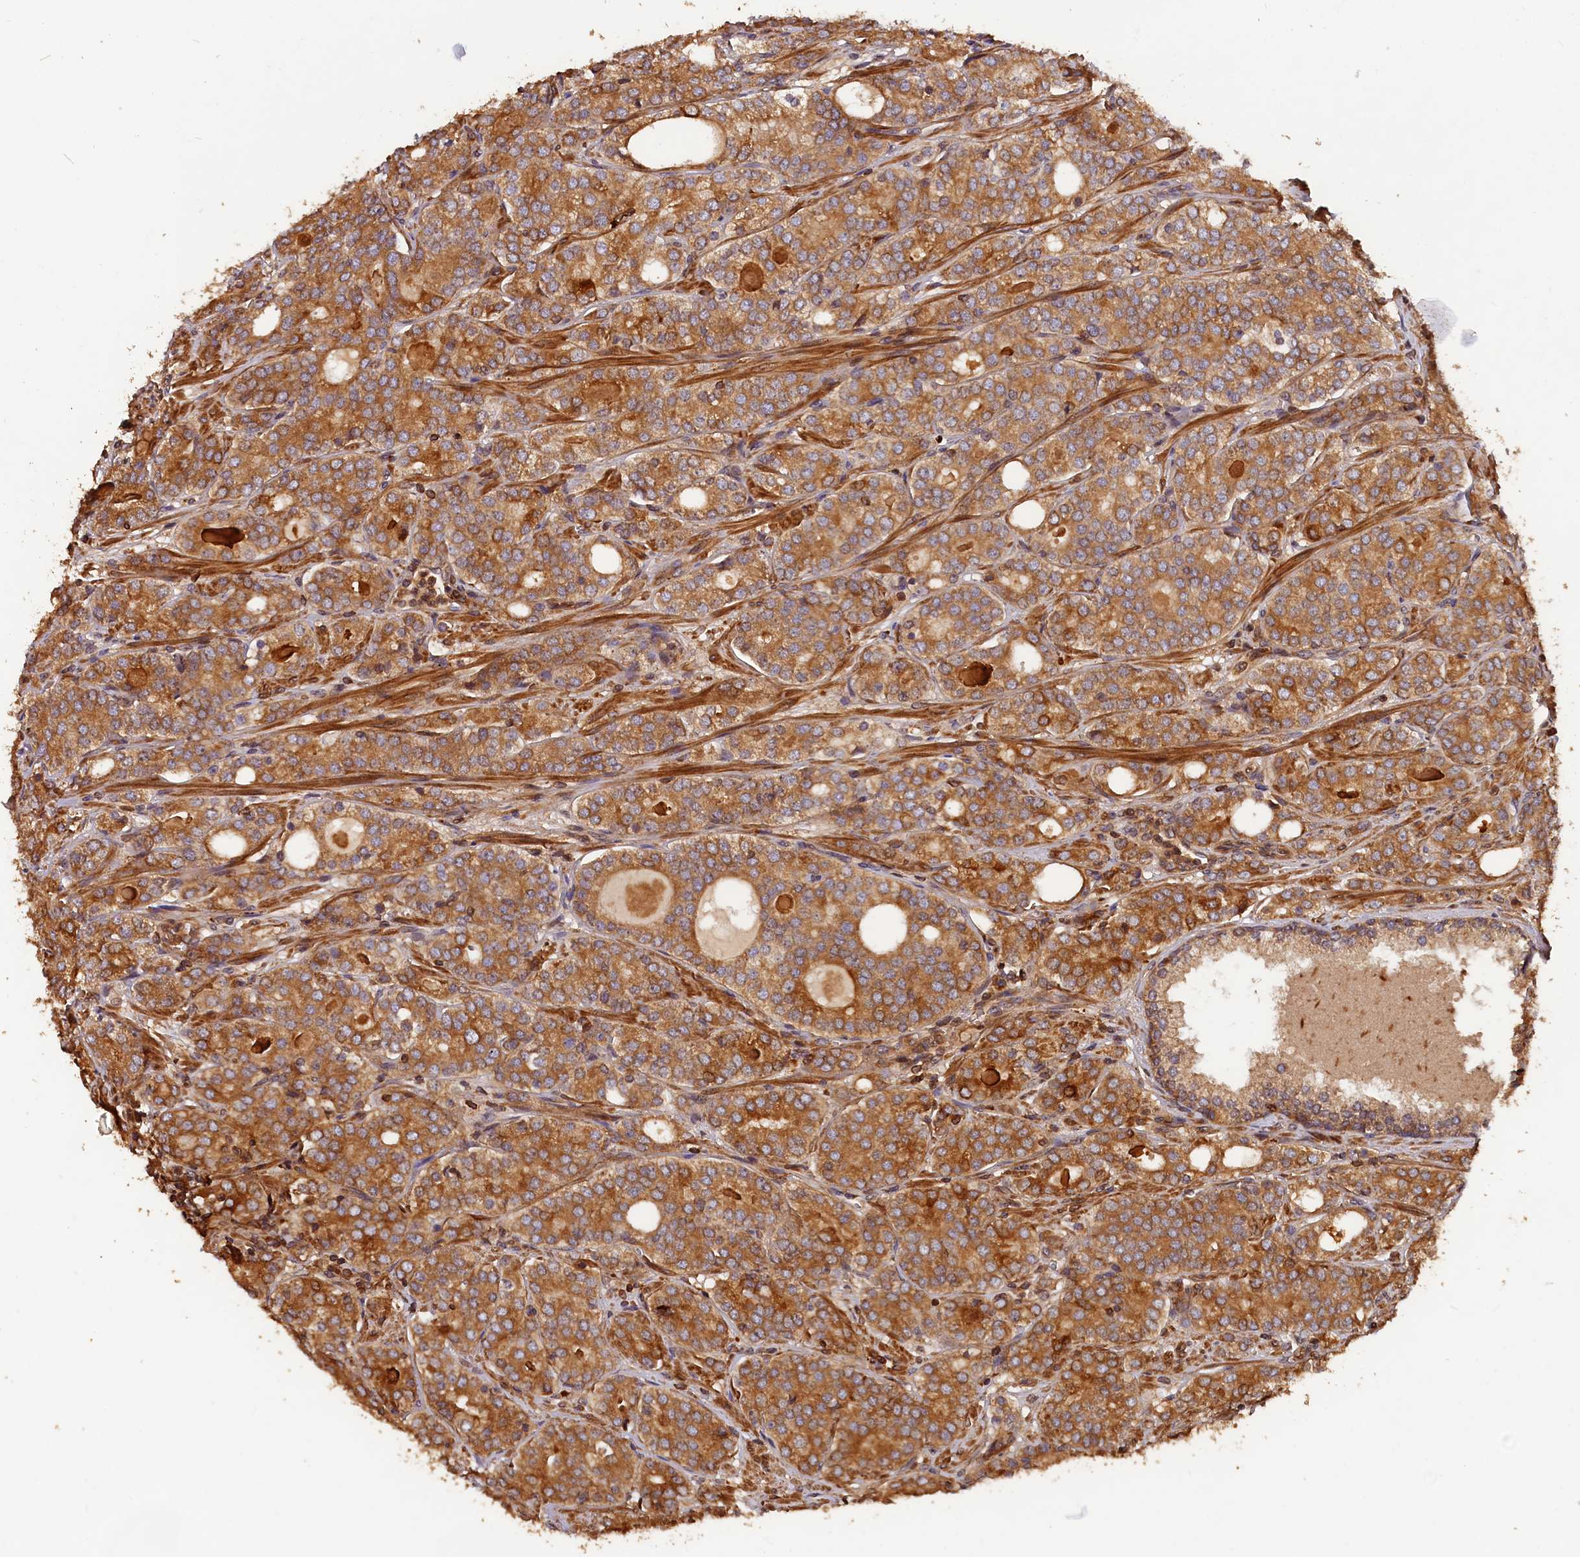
{"staining": {"intensity": "moderate", "quantity": ">75%", "location": "cytoplasmic/membranous"}, "tissue": "prostate cancer", "cell_type": "Tumor cells", "image_type": "cancer", "snomed": [{"axis": "morphology", "description": "Adenocarcinoma, High grade"}, {"axis": "topography", "description": "Prostate"}], "caption": "About >75% of tumor cells in human prostate cancer exhibit moderate cytoplasmic/membranous protein staining as visualized by brown immunohistochemical staining.", "gene": "HMOX2", "patient": {"sex": "male", "age": 64}}